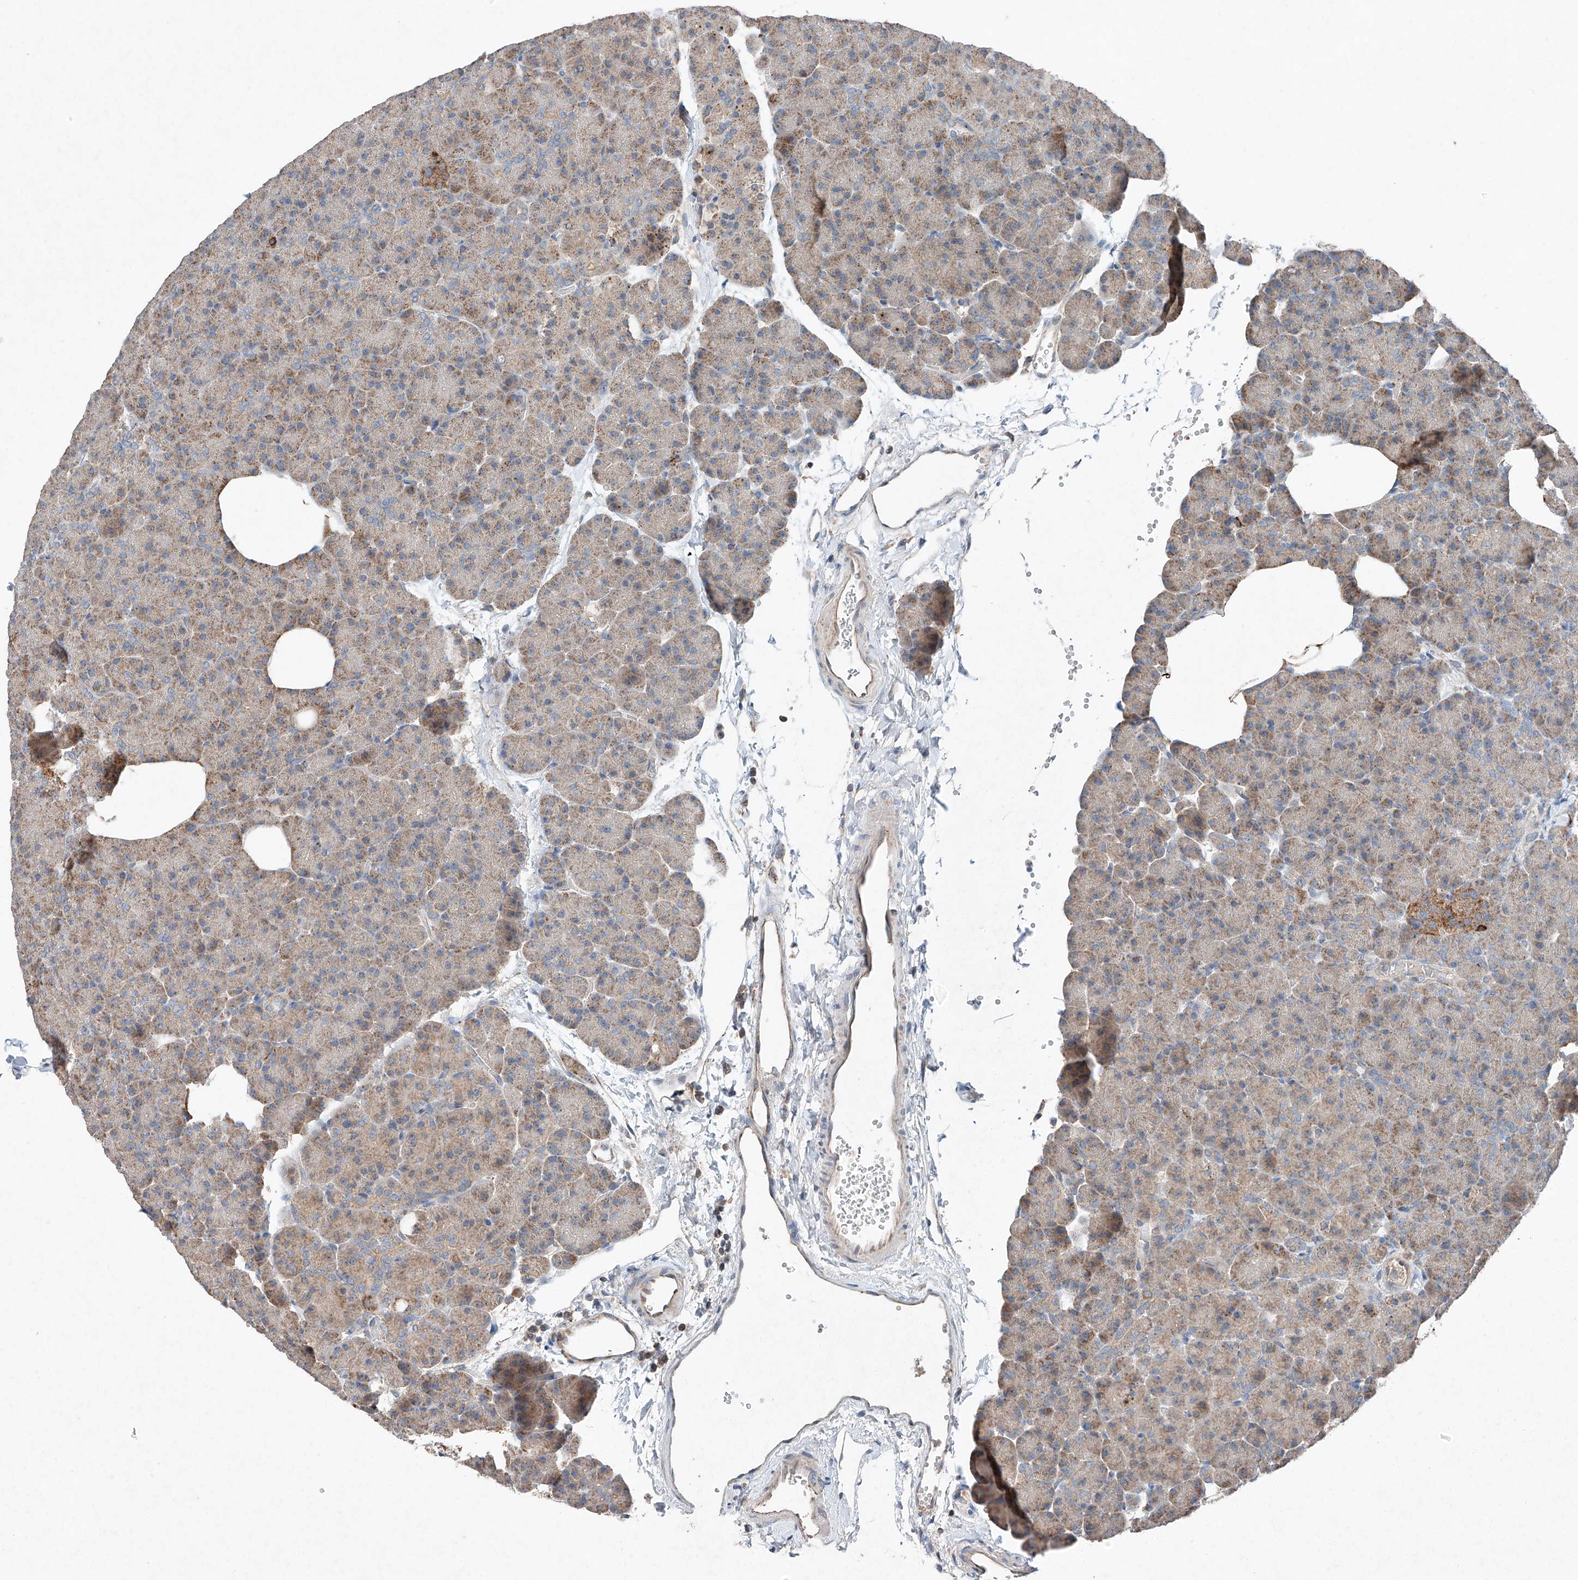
{"staining": {"intensity": "moderate", "quantity": "25%-75%", "location": "cytoplasmic/membranous"}, "tissue": "pancreas", "cell_type": "Exocrine glandular cells", "image_type": "normal", "snomed": [{"axis": "morphology", "description": "Normal tissue, NOS"}, {"axis": "morphology", "description": "Carcinoid, malignant, NOS"}, {"axis": "topography", "description": "Pancreas"}], "caption": "Unremarkable pancreas demonstrates moderate cytoplasmic/membranous positivity in about 25%-75% of exocrine glandular cells.", "gene": "RUSC1", "patient": {"sex": "female", "age": 35}}